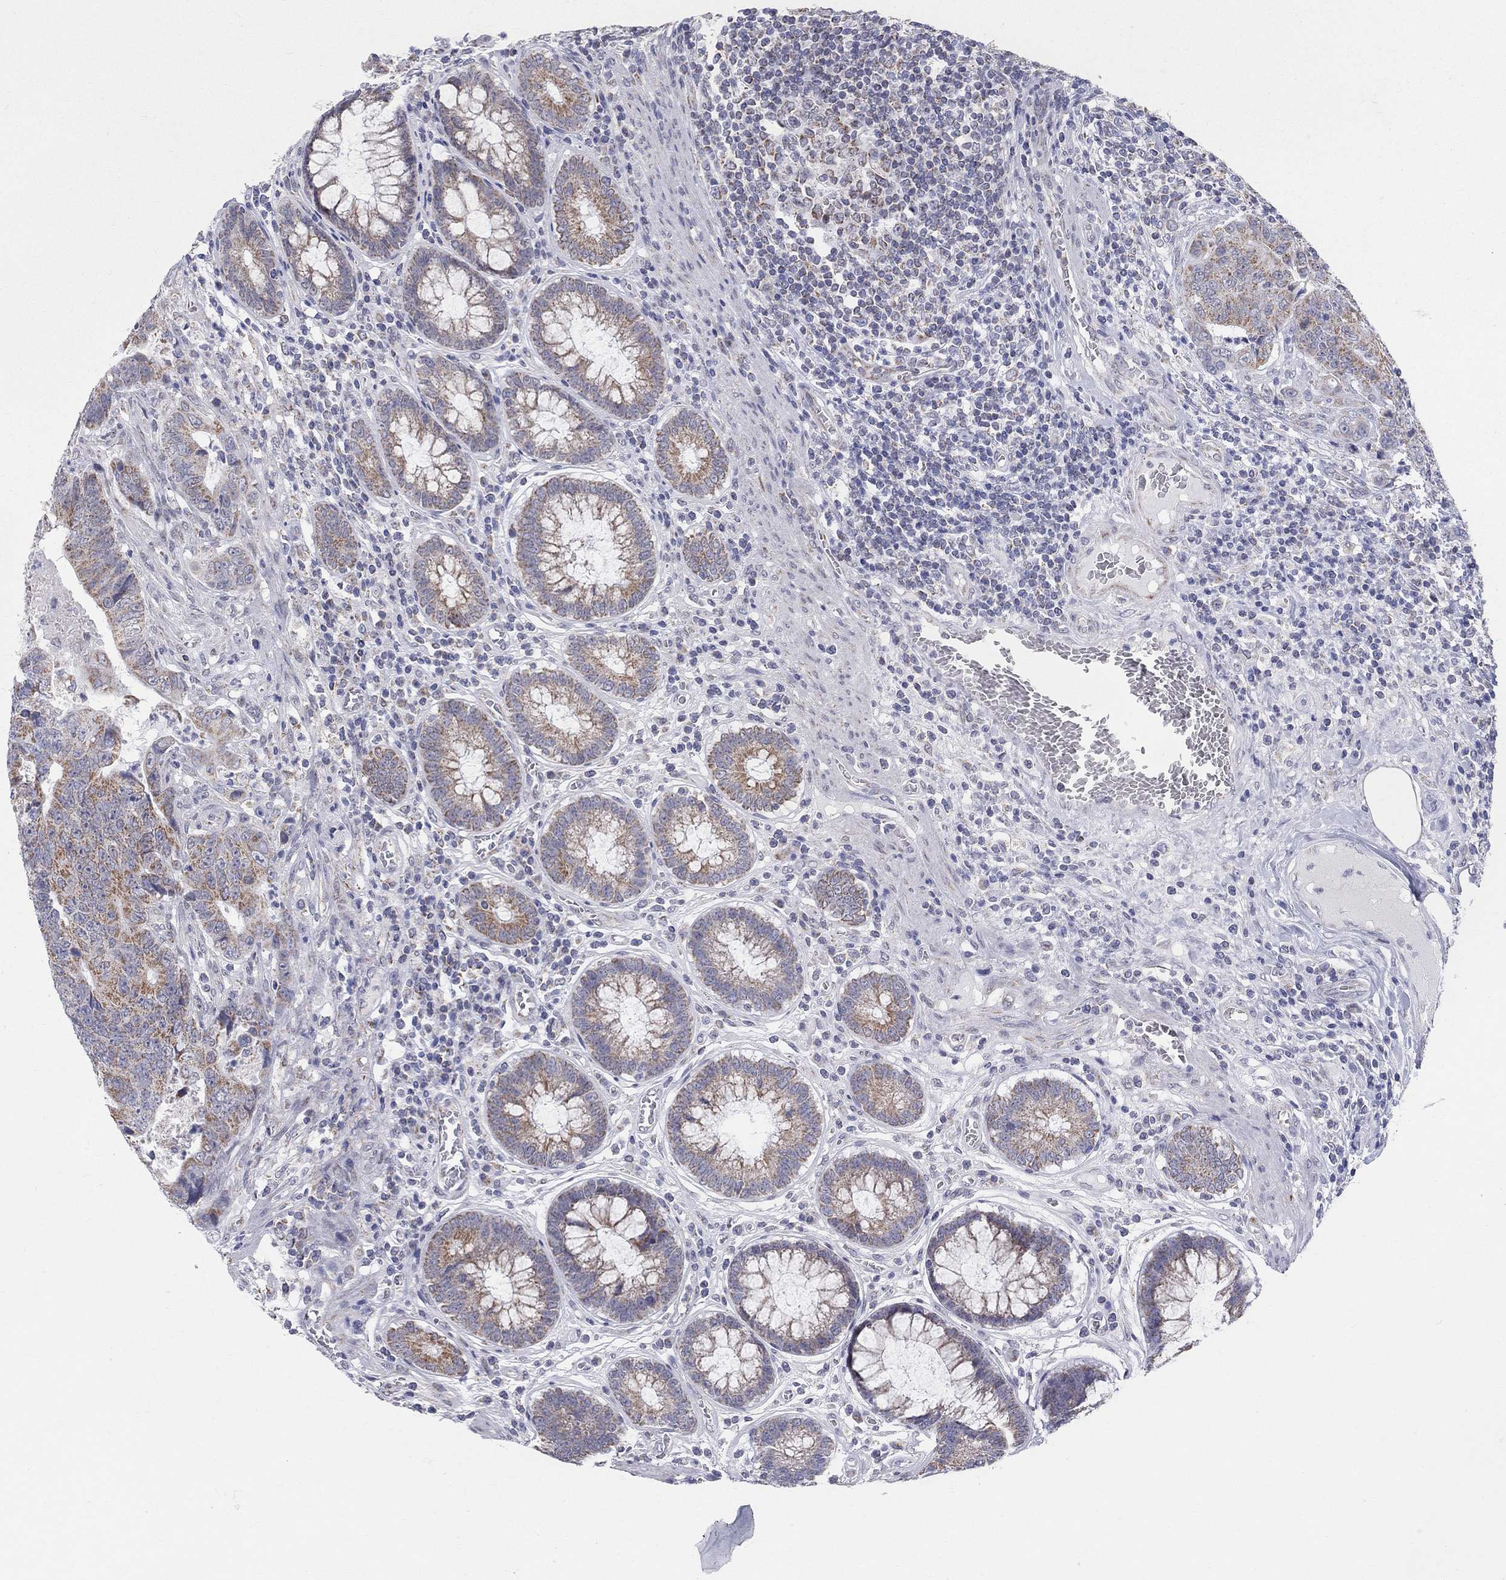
{"staining": {"intensity": "moderate", "quantity": "25%-75%", "location": "cytoplasmic/membranous"}, "tissue": "colorectal cancer", "cell_type": "Tumor cells", "image_type": "cancer", "snomed": [{"axis": "morphology", "description": "Adenocarcinoma, NOS"}, {"axis": "topography", "description": "Colon"}], "caption": "Immunohistochemistry (IHC) staining of colorectal adenocarcinoma, which displays medium levels of moderate cytoplasmic/membranous expression in approximately 25%-75% of tumor cells indicating moderate cytoplasmic/membranous protein positivity. The staining was performed using DAB (3,3'-diaminobenzidine) (brown) for protein detection and nuclei were counterstained in hematoxylin (blue).", "gene": "KISS1R", "patient": {"sex": "female", "age": 48}}